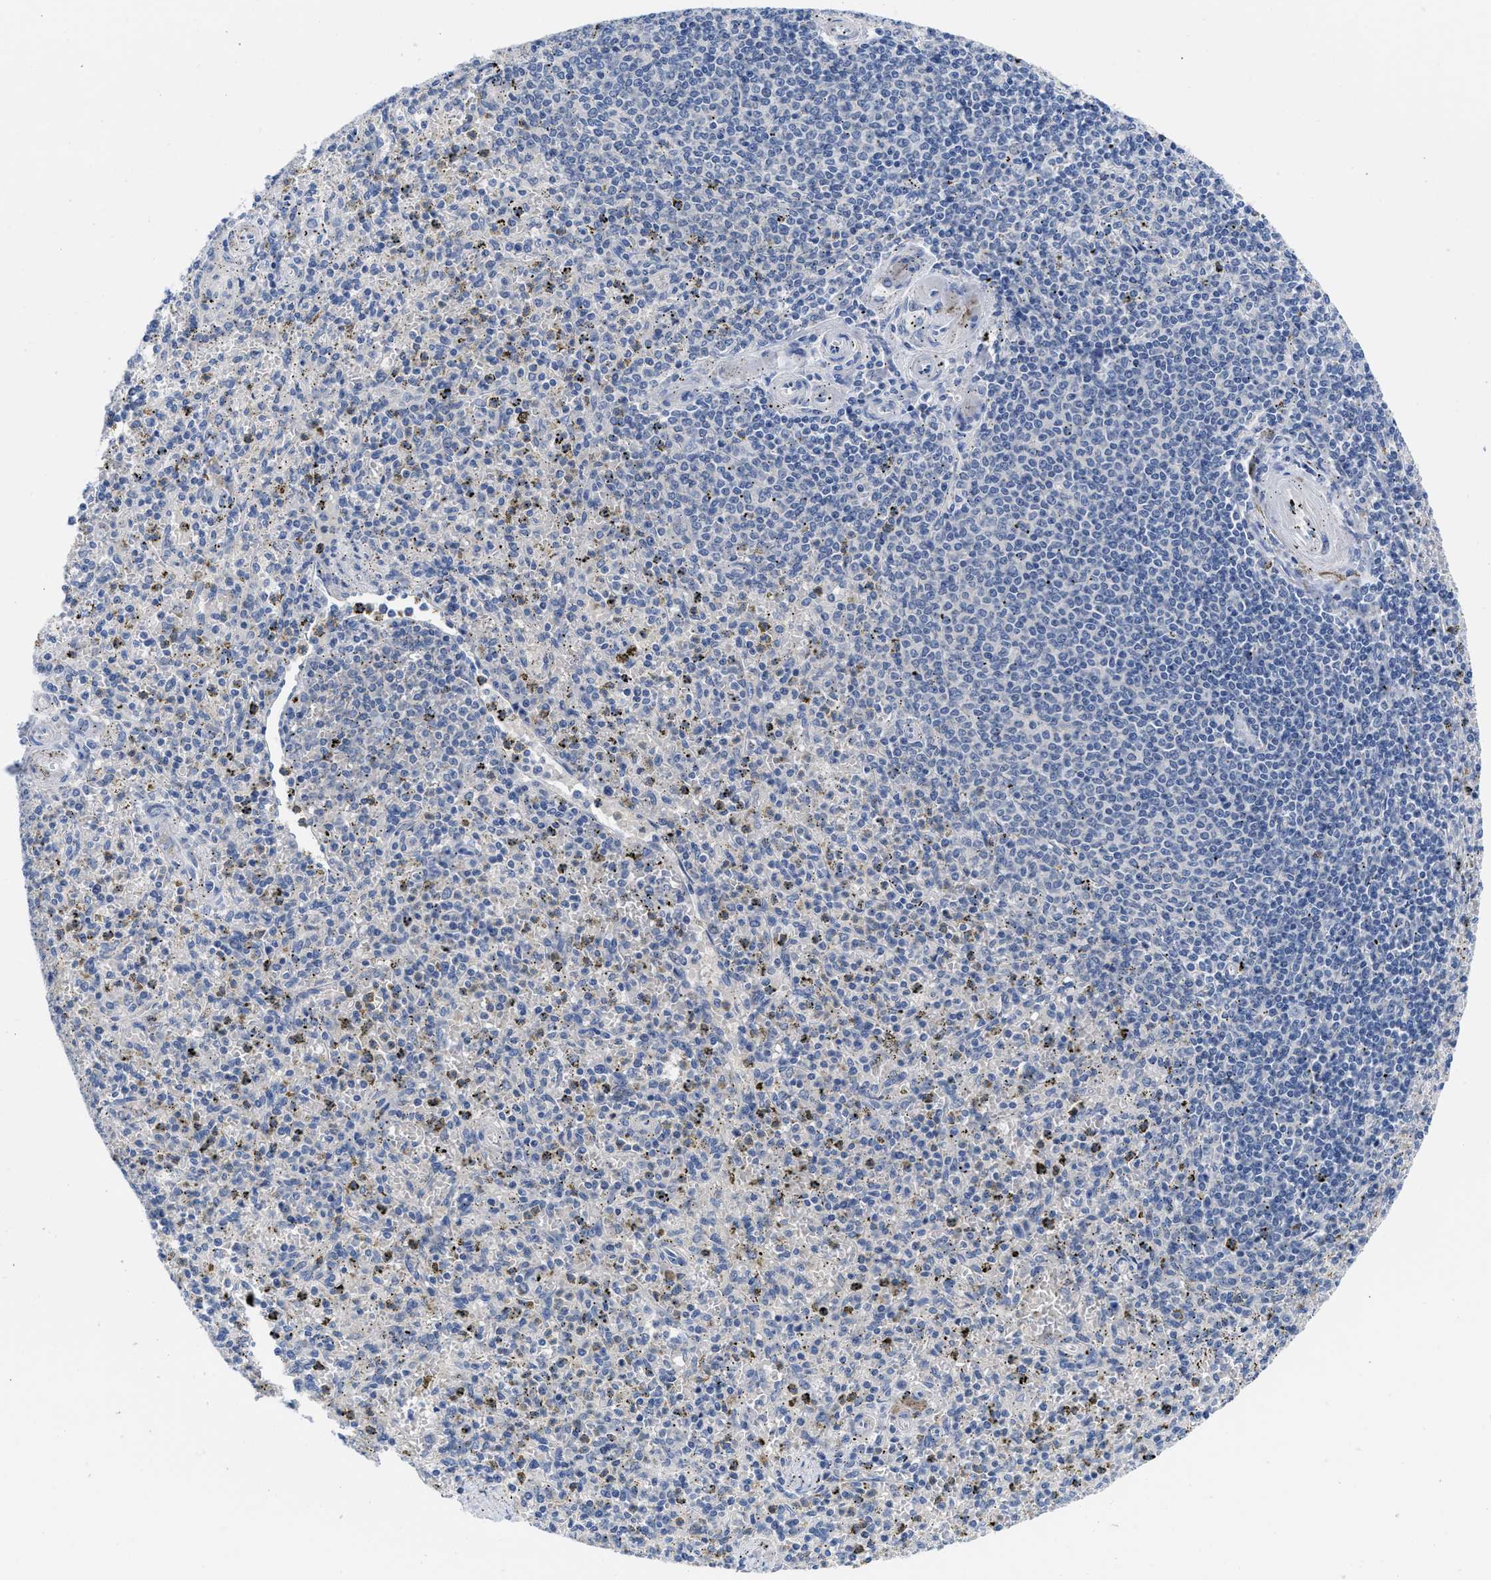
{"staining": {"intensity": "negative", "quantity": "none", "location": "none"}, "tissue": "spleen", "cell_type": "Cells in red pulp", "image_type": "normal", "snomed": [{"axis": "morphology", "description": "Normal tissue, NOS"}, {"axis": "topography", "description": "Spleen"}], "caption": "This is a micrograph of IHC staining of benign spleen, which shows no staining in cells in red pulp.", "gene": "PYY", "patient": {"sex": "male", "age": 72}}